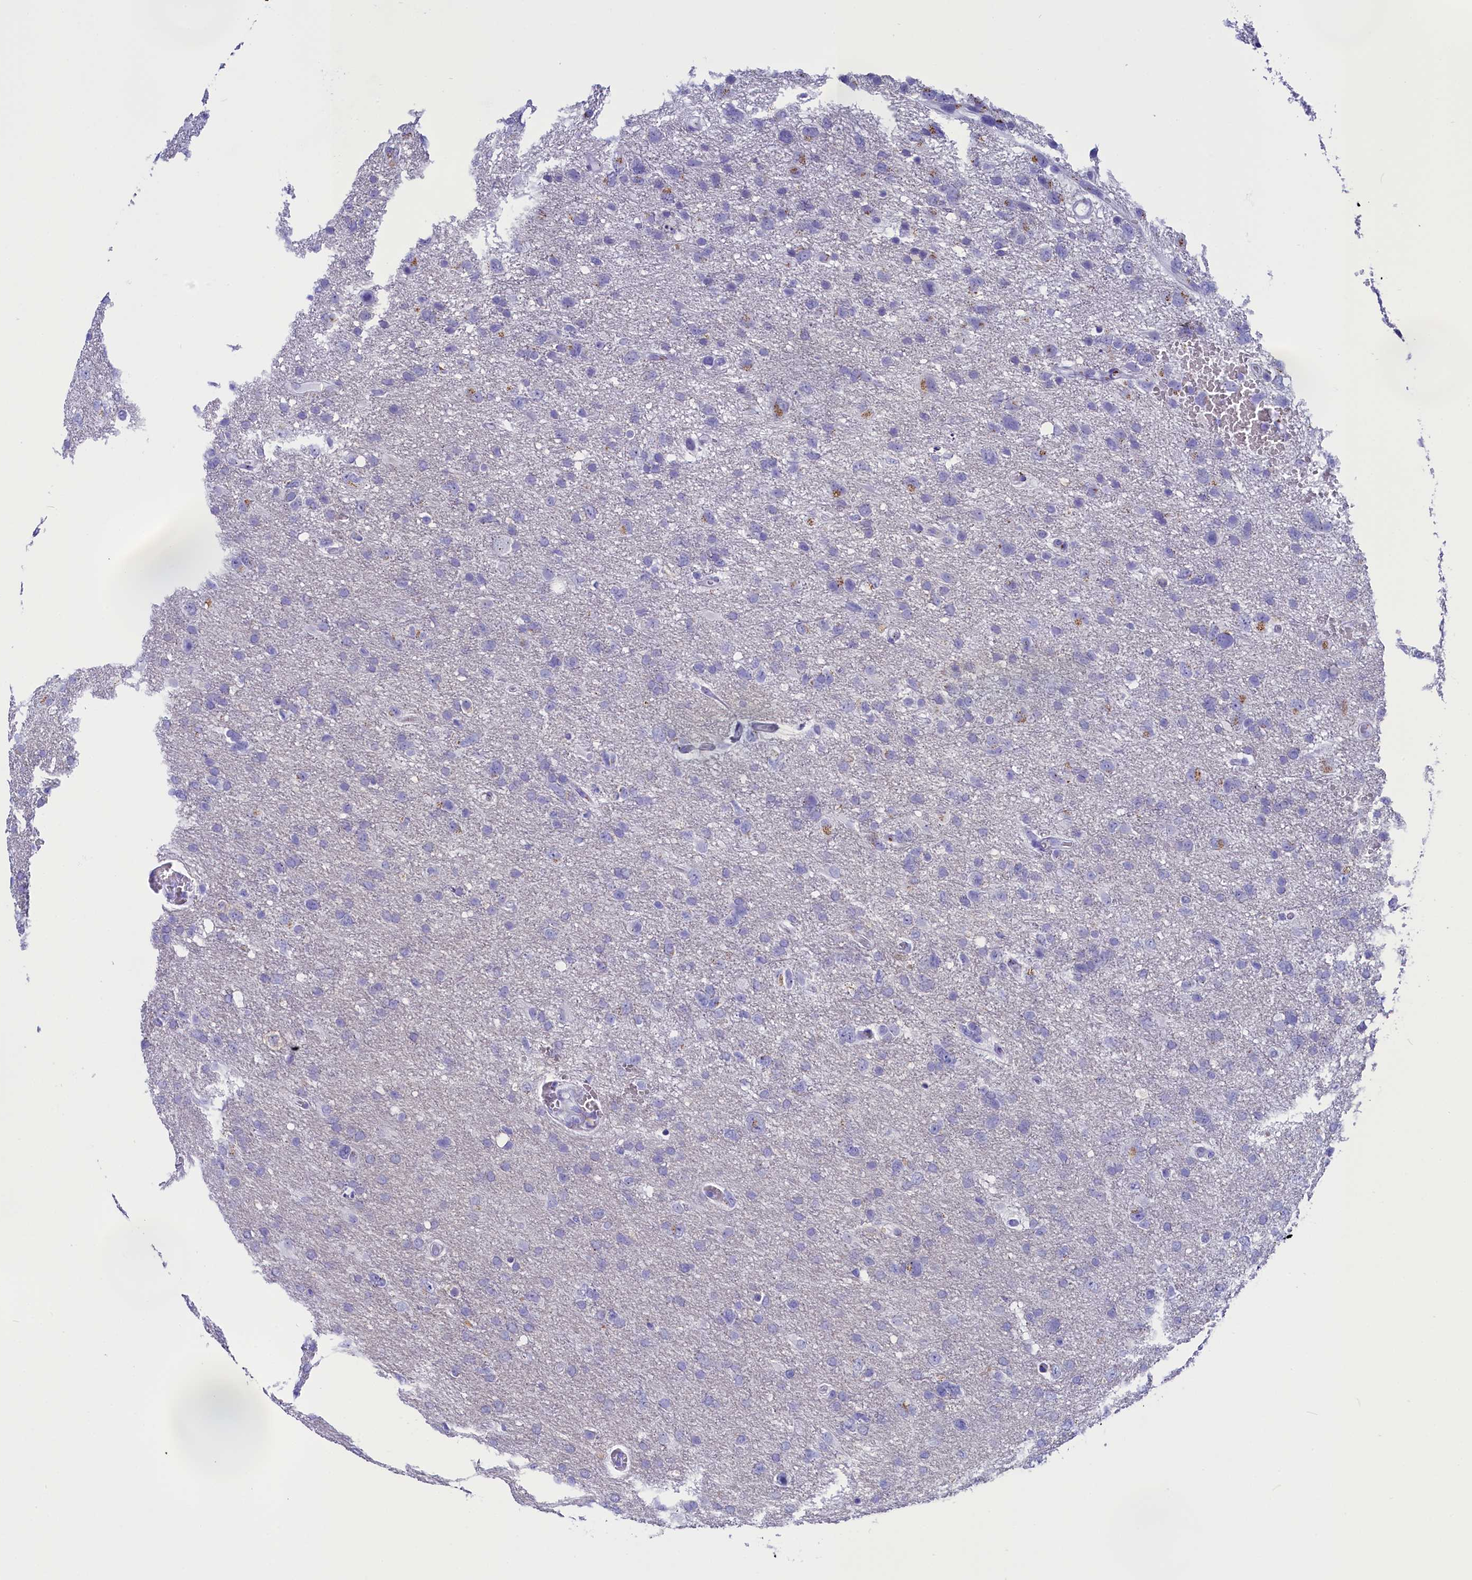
{"staining": {"intensity": "moderate", "quantity": "<25%", "location": "cytoplasmic/membranous"}, "tissue": "glioma", "cell_type": "Tumor cells", "image_type": "cancer", "snomed": [{"axis": "morphology", "description": "Glioma, malignant, High grade"}, {"axis": "topography", "description": "Brain"}], "caption": "A micrograph of human glioma stained for a protein demonstrates moderate cytoplasmic/membranous brown staining in tumor cells.", "gene": "AP3B2", "patient": {"sex": "male", "age": 61}}